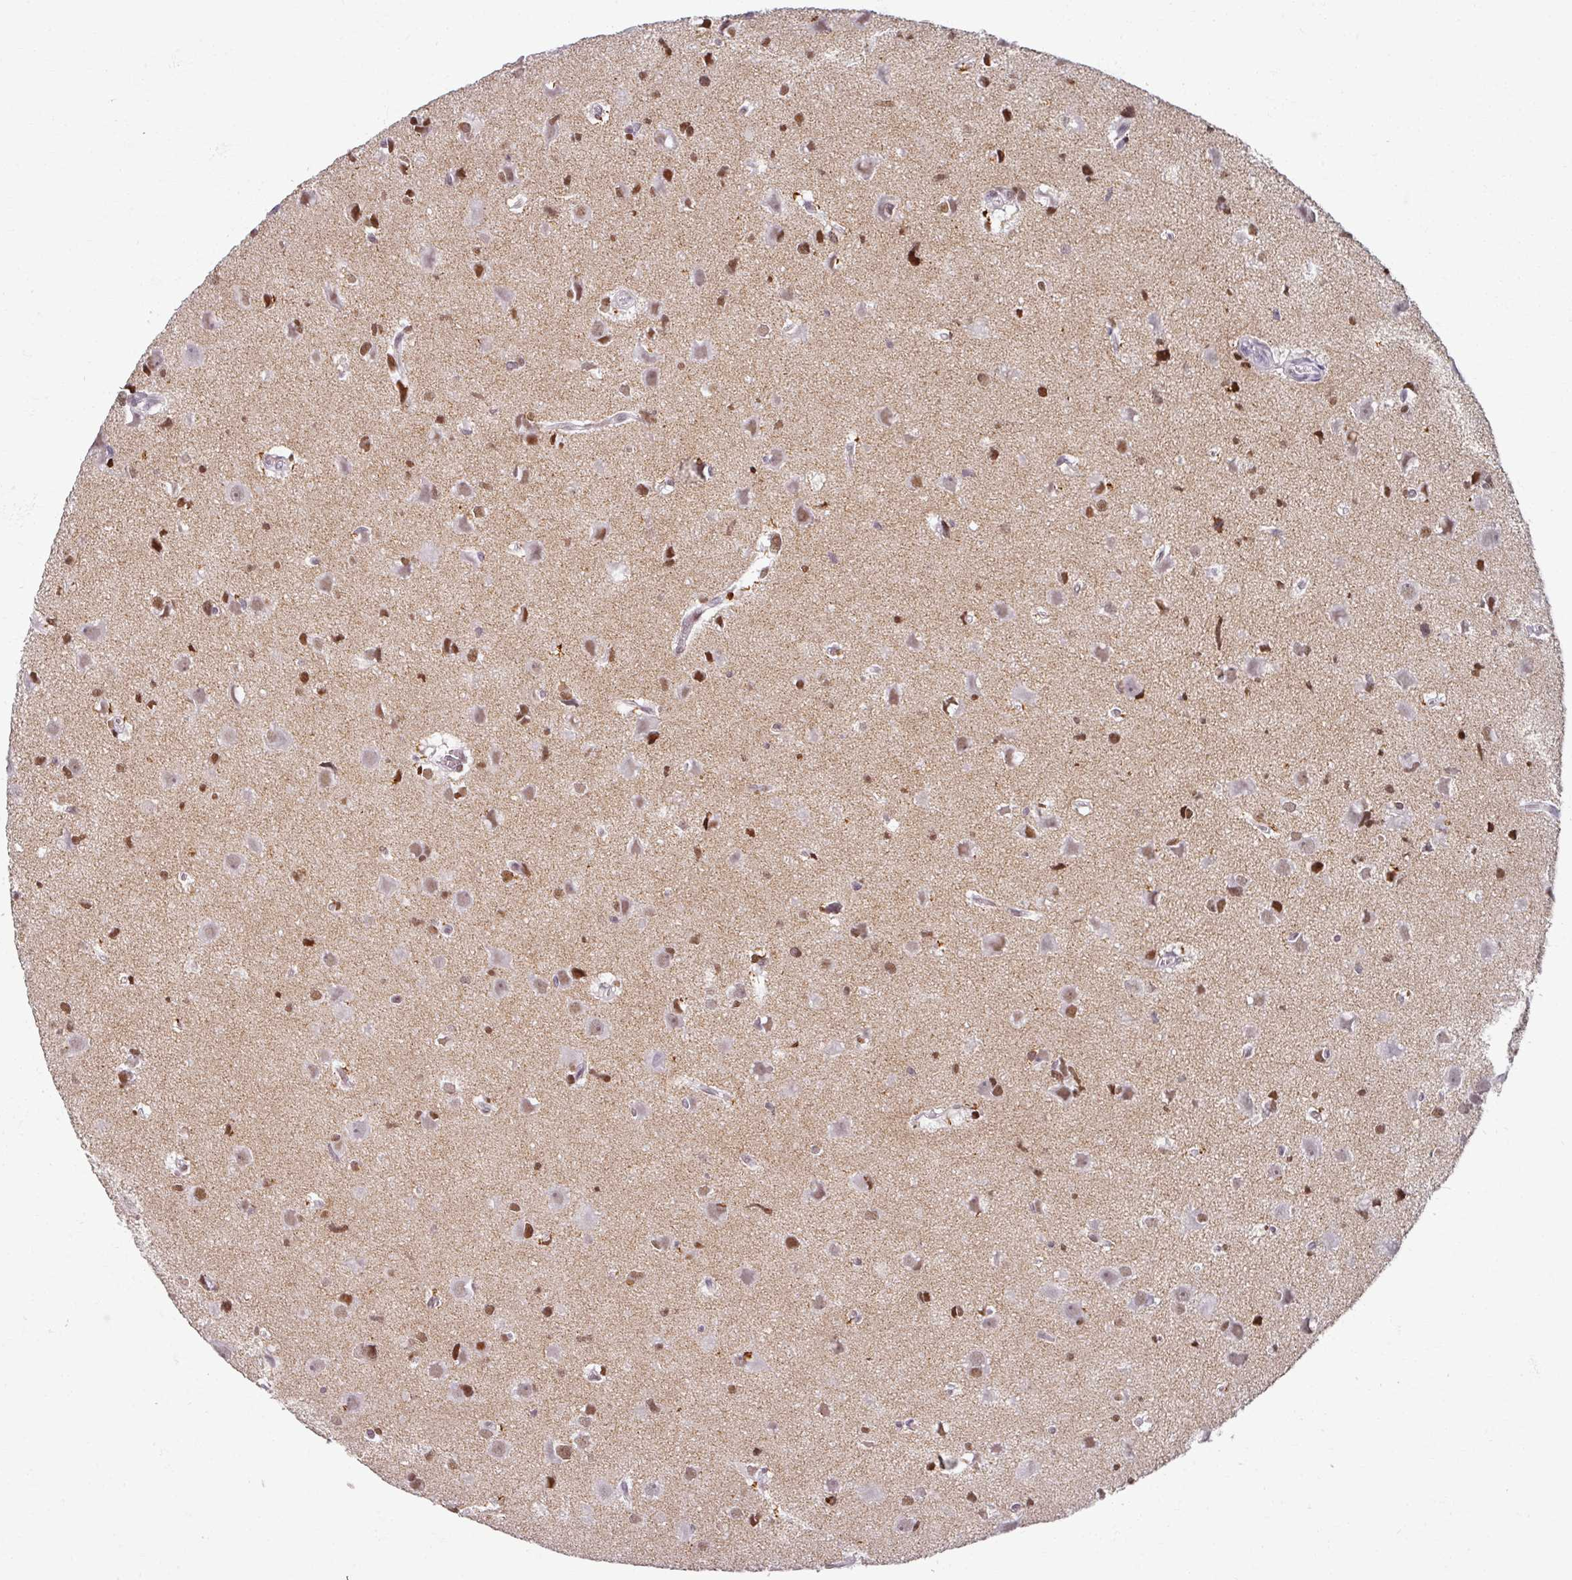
{"staining": {"intensity": "moderate", "quantity": "25%-75%", "location": "cytoplasmic/membranous"}, "tissue": "glioma", "cell_type": "Tumor cells", "image_type": "cancer", "snomed": [{"axis": "morphology", "description": "Glioma, malignant, High grade"}, {"axis": "topography", "description": "Brain"}], "caption": "Human malignant high-grade glioma stained with a brown dye demonstrates moderate cytoplasmic/membranous positive expression in about 25%-75% of tumor cells.", "gene": "RIPOR3", "patient": {"sex": "male", "age": 23}}